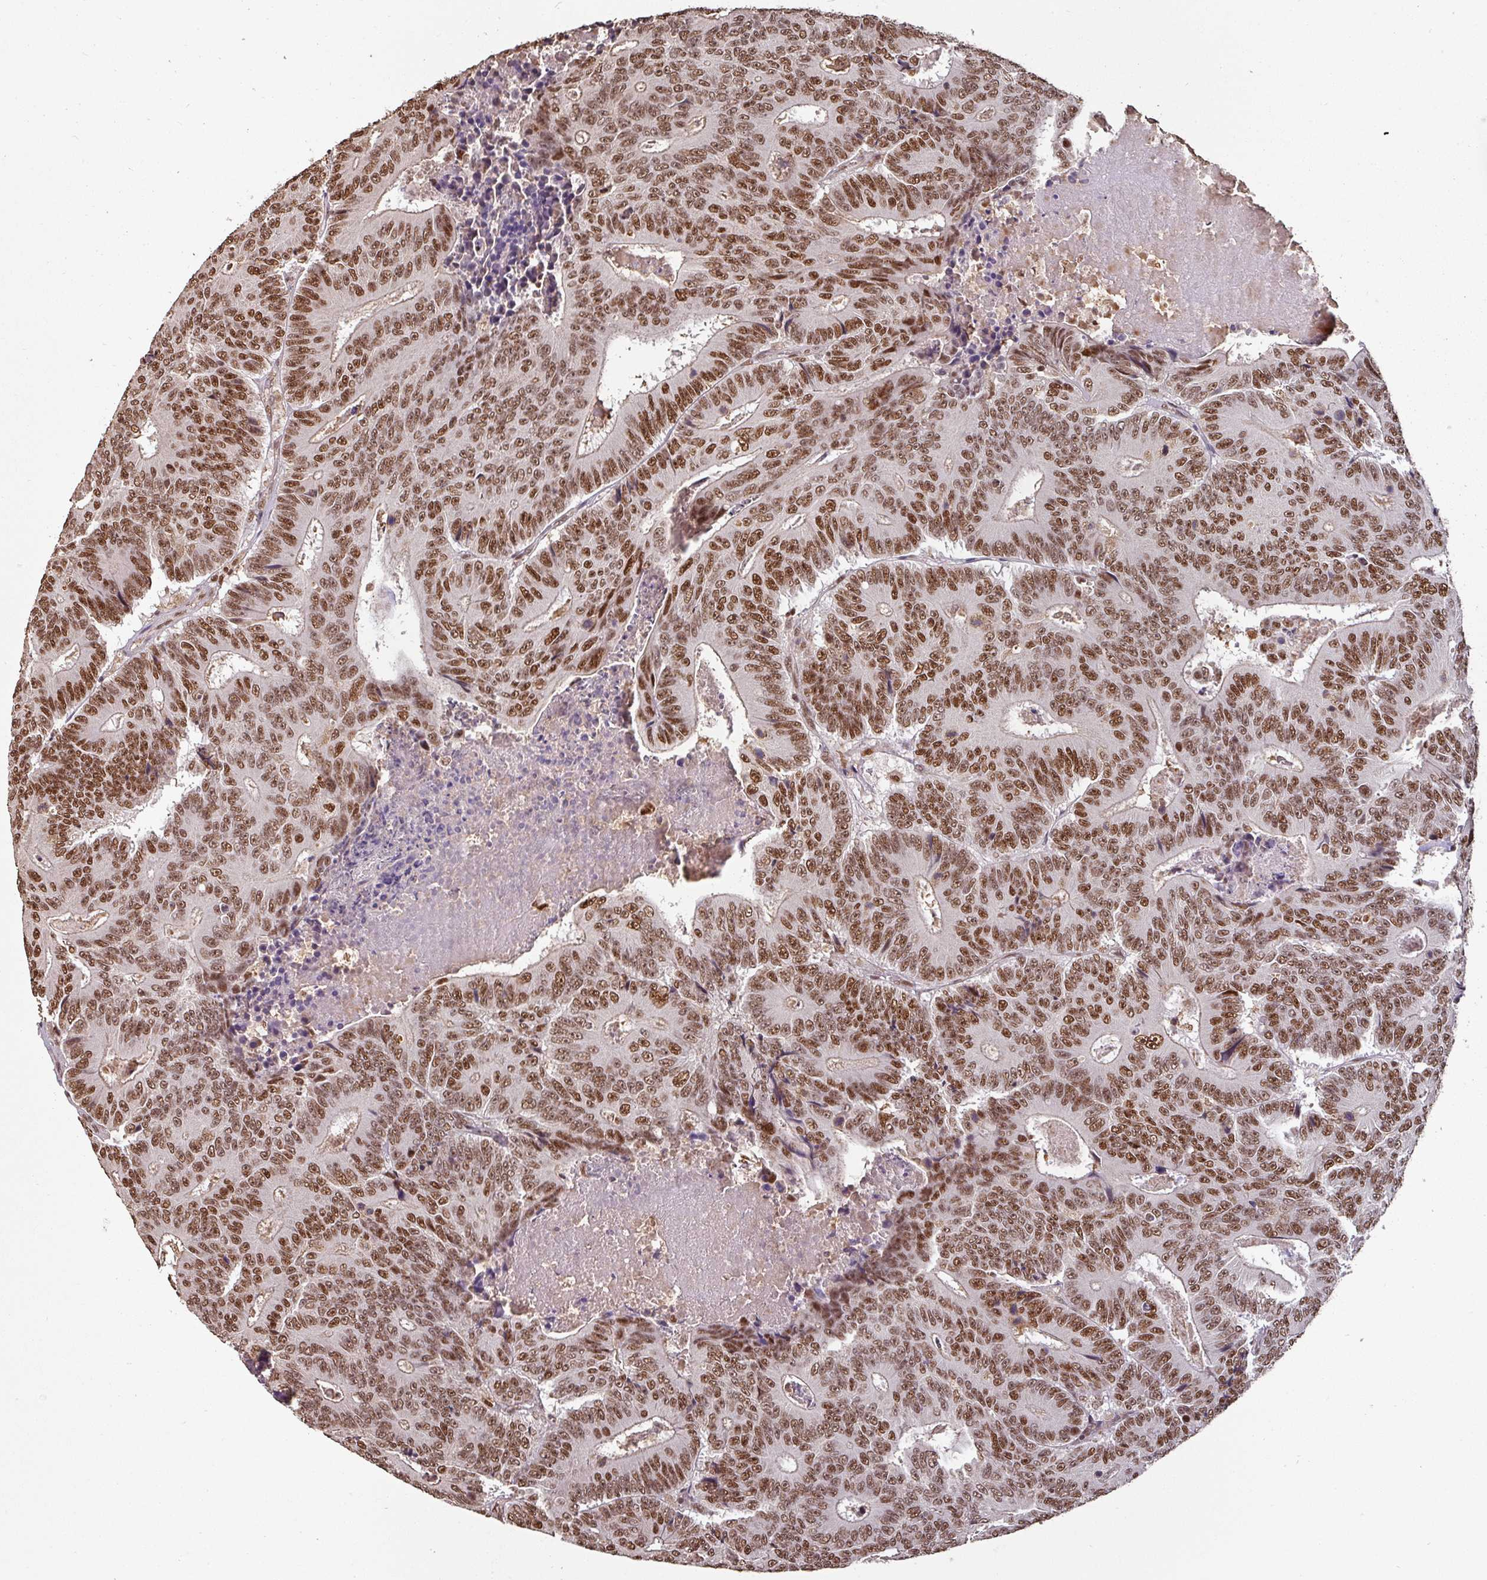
{"staining": {"intensity": "strong", "quantity": ">75%", "location": "nuclear"}, "tissue": "colorectal cancer", "cell_type": "Tumor cells", "image_type": "cancer", "snomed": [{"axis": "morphology", "description": "Adenocarcinoma, NOS"}, {"axis": "topography", "description": "Colon"}], "caption": "IHC micrograph of human colorectal cancer stained for a protein (brown), which reveals high levels of strong nuclear positivity in about >75% of tumor cells.", "gene": "POLD1", "patient": {"sex": "male", "age": 83}}